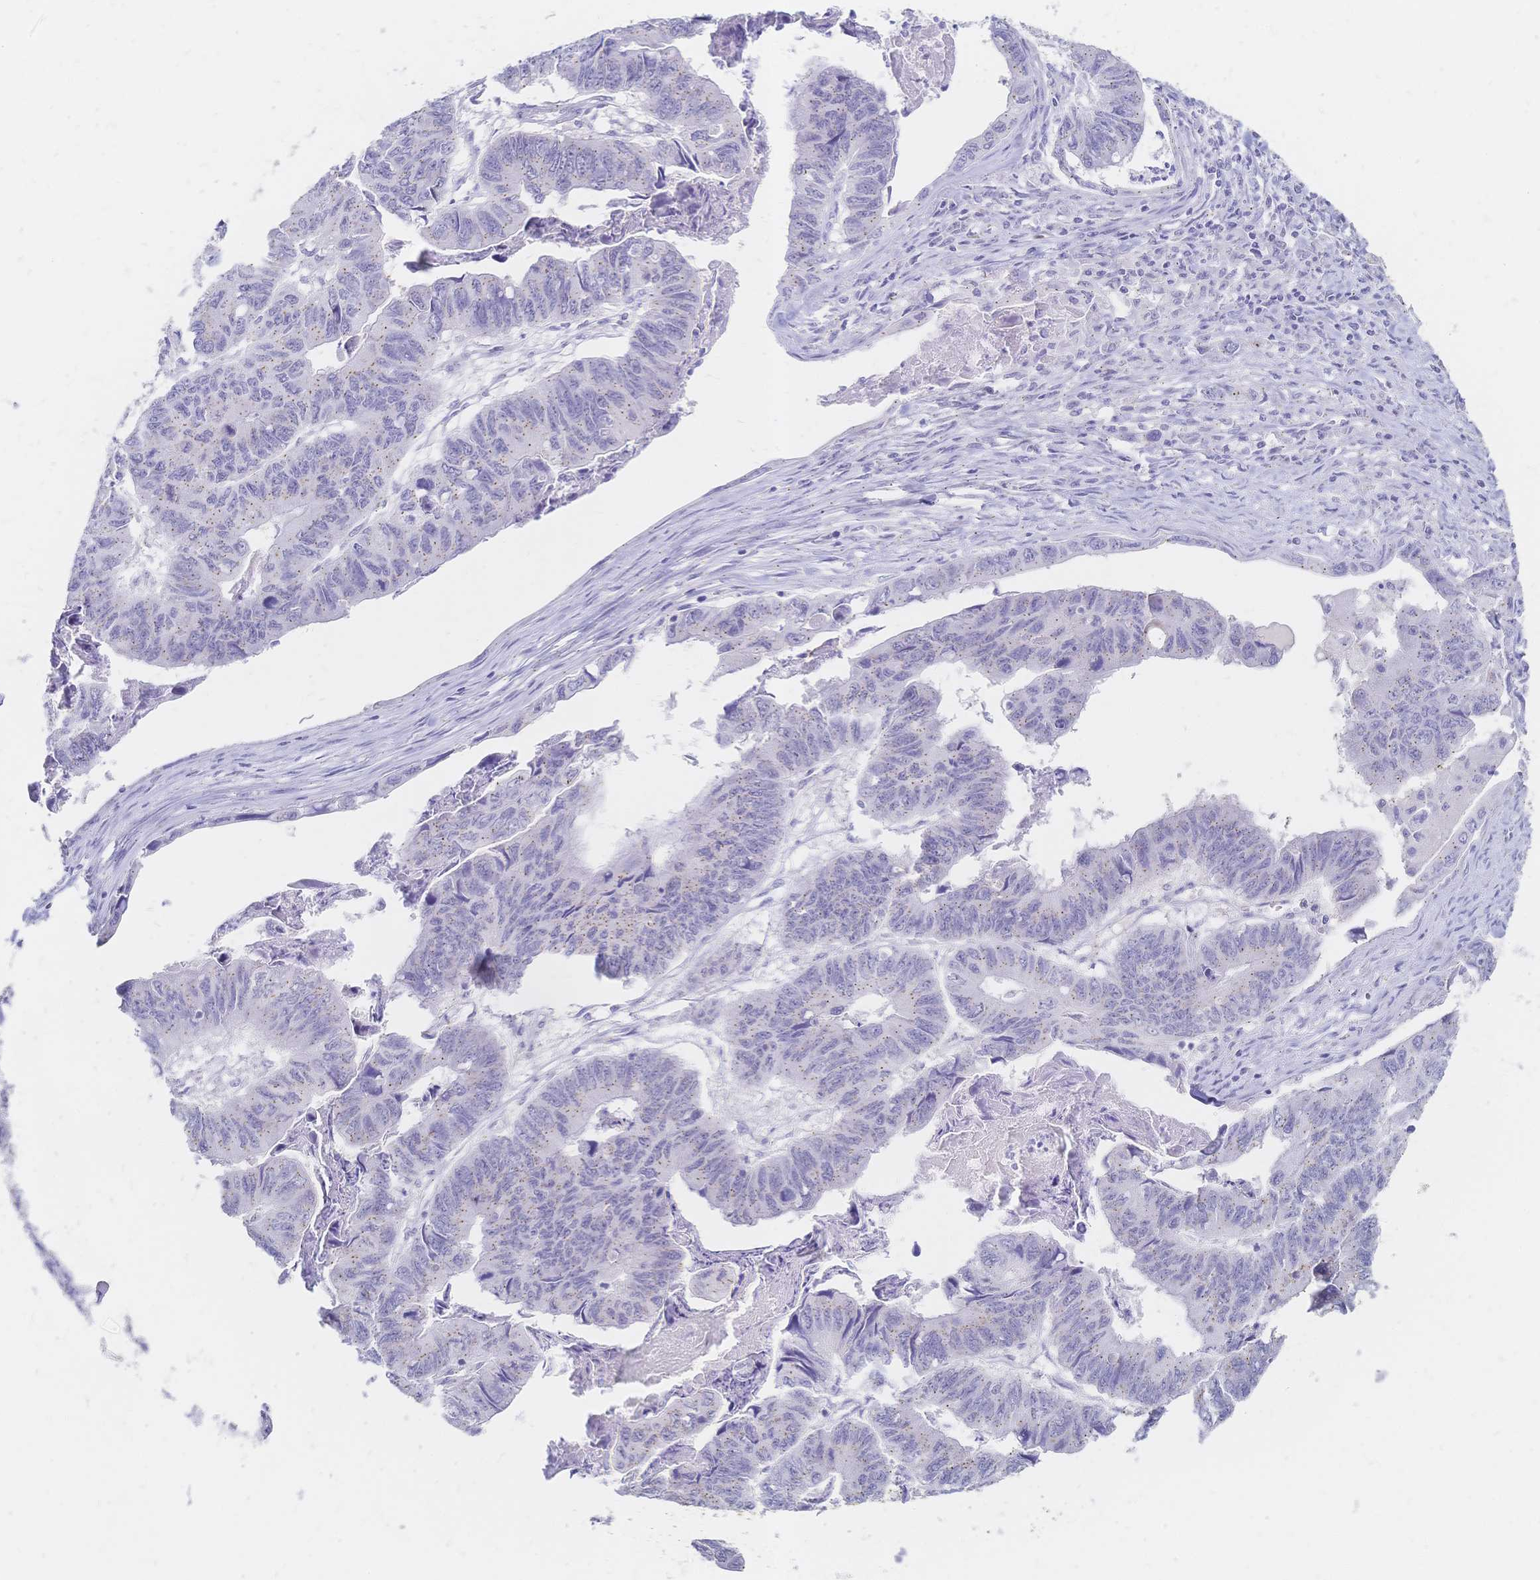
{"staining": {"intensity": "negative", "quantity": "none", "location": "none"}, "tissue": "stomach cancer", "cell_type": "Tumor cells", "image_type": "cancer", "snomed": [{"axis": "morphology", "description": "Adenocarcinoma, NOS"}, {"axis": "topography", "description": "Stomach, lower"}], "caption": "Immunohistochemistry (IHC) image of neoplastic tissue: human stomach adenocarcinoma stained with DAB exhibits no significant protein positivity in tumor cells.", "gene": "PSORS1C2", "patient": {"sex": "male", "age": 77}}